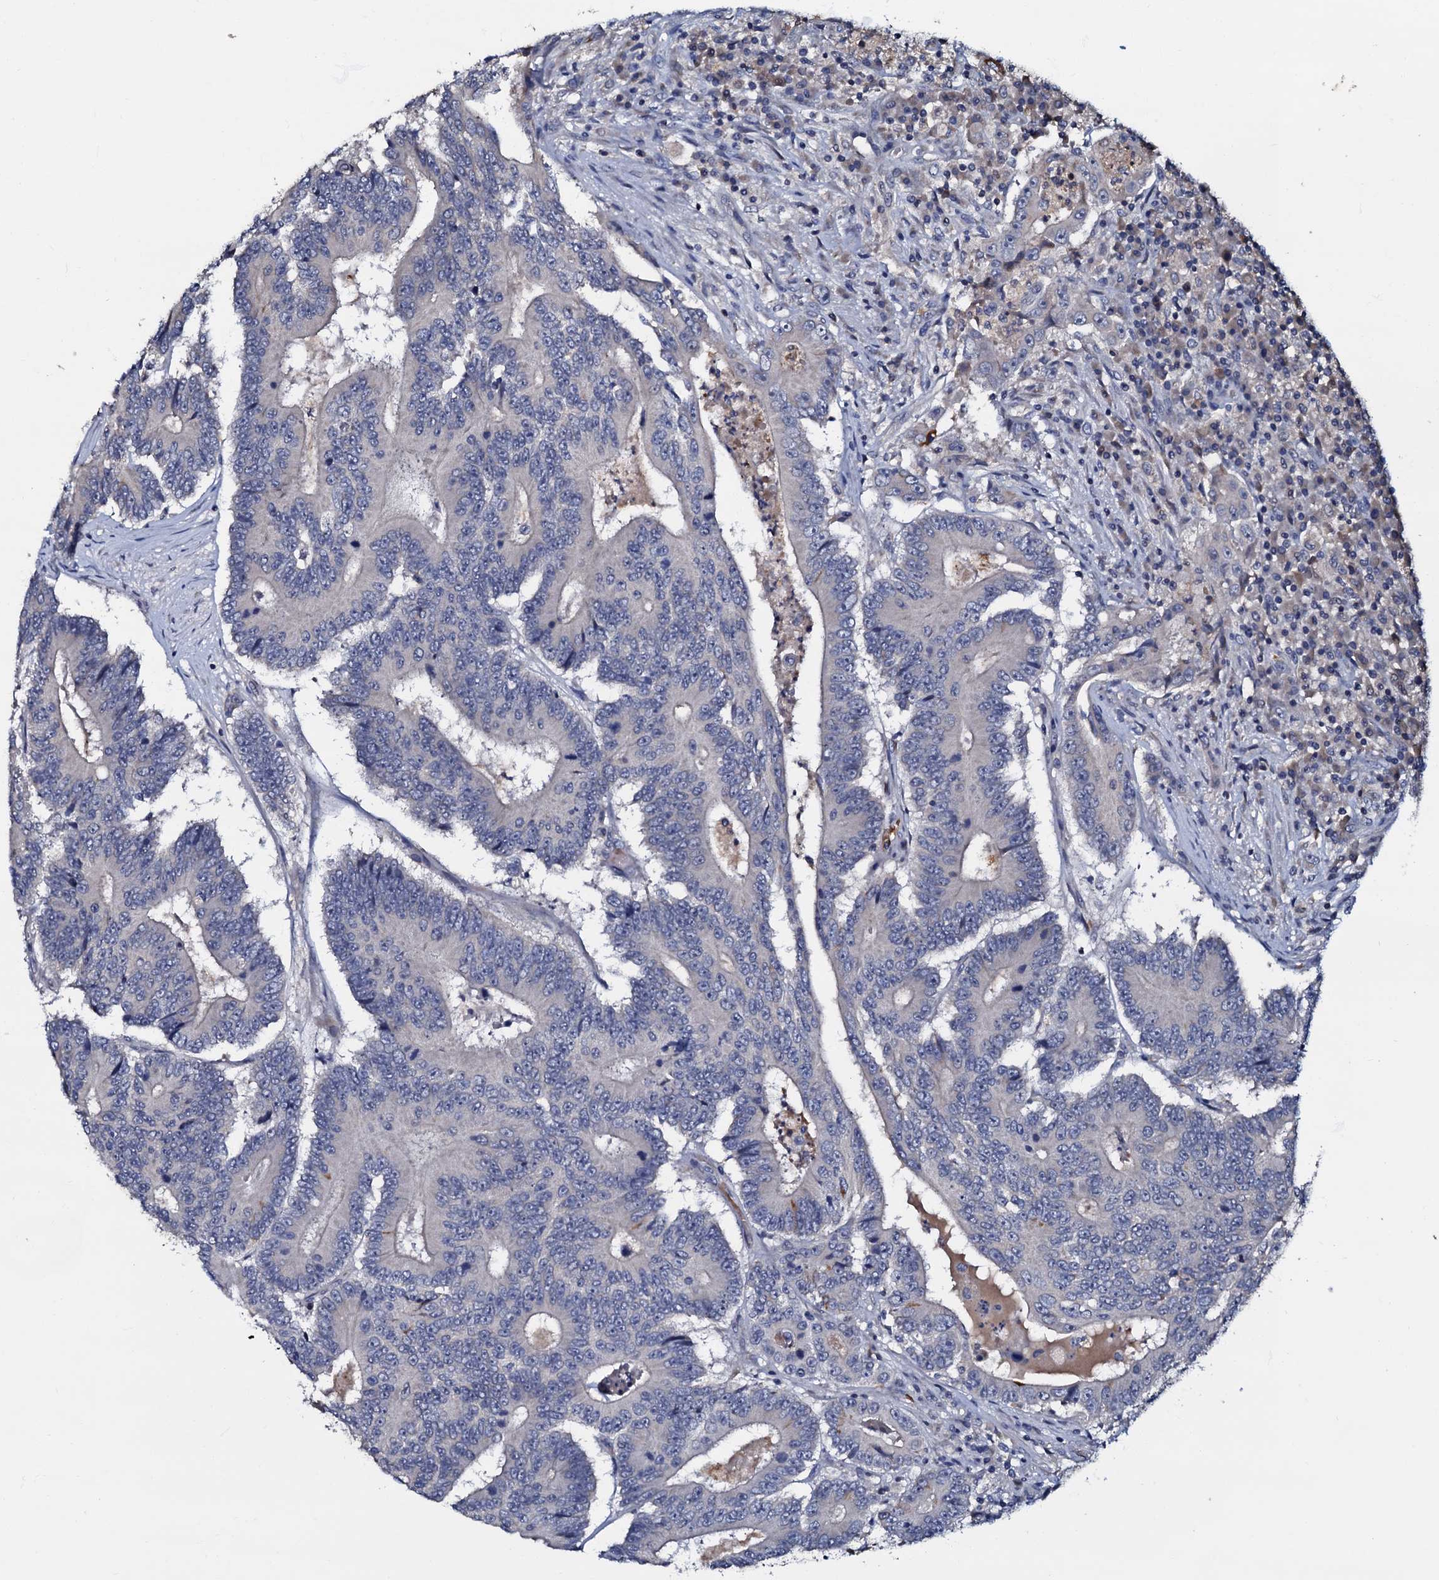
{"staining": {"intensity": "negative", "quantity": "none", "location": "none"}, "tissue": "colorectal cancer", "cell_type": "Tumor cells", "image_type": "cancer", "snomed": [{"axis": "morphology", "description": "Adenocarcinoma, NOS"}, {"axis": "topography", "description": "Colon"}], "caption": "An IHC micrograph of adenocarcinoma (colorectal) is shown. There is no staining in tumor cells of adenocarcinoma (colorectal). The staining was performed using DAB (3,3'-diaminobenzidine) to visualize the protein expression in brown, while the nuclei were stained in blue with hematoxylin (Magnification: 20x).", "gene": "CPNE2", "patient": {"sex": "male", "age": 83}}